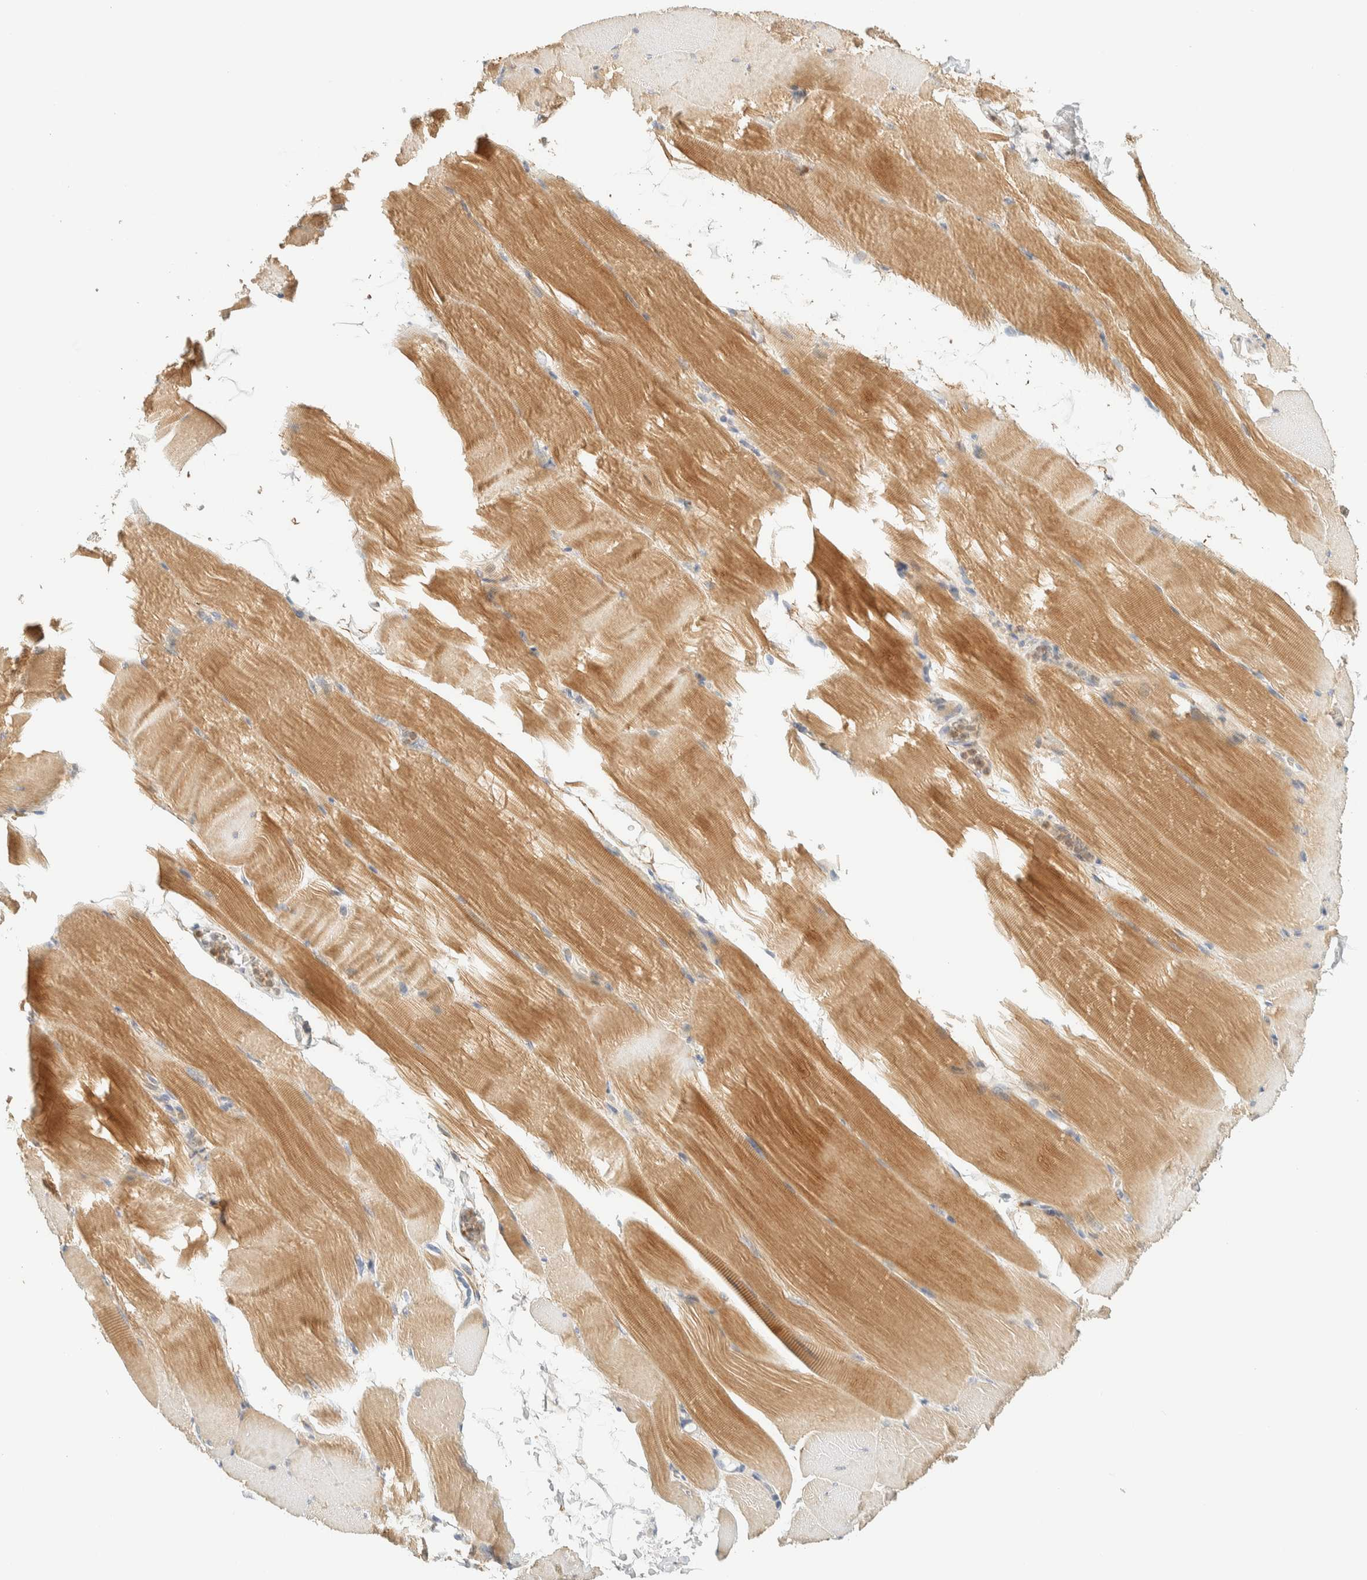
{"staining": {"intensity": "moderate", "quantity": ">75%", "location": "cytoplasmic/membranous"}, "tissue": "skeletal muscle", "cell_type": "Myocytes", "image_type": "normal", "snomed": [{"axis": "morphology", "description": "Normal tissue, NOS"}, {"axis": "topography", "description": "Skeletal muscle"}, {"axis": "topography", "description": "Parathyroid gland"}], "caption": "Benign skeletal muscle shows moderate cytoplasmic/membranous positivity in approximately >75% of myocytes Nuclei are stained in blue..", "gene": "TNK1", "patient": {"sex": "female", "age": 37}}